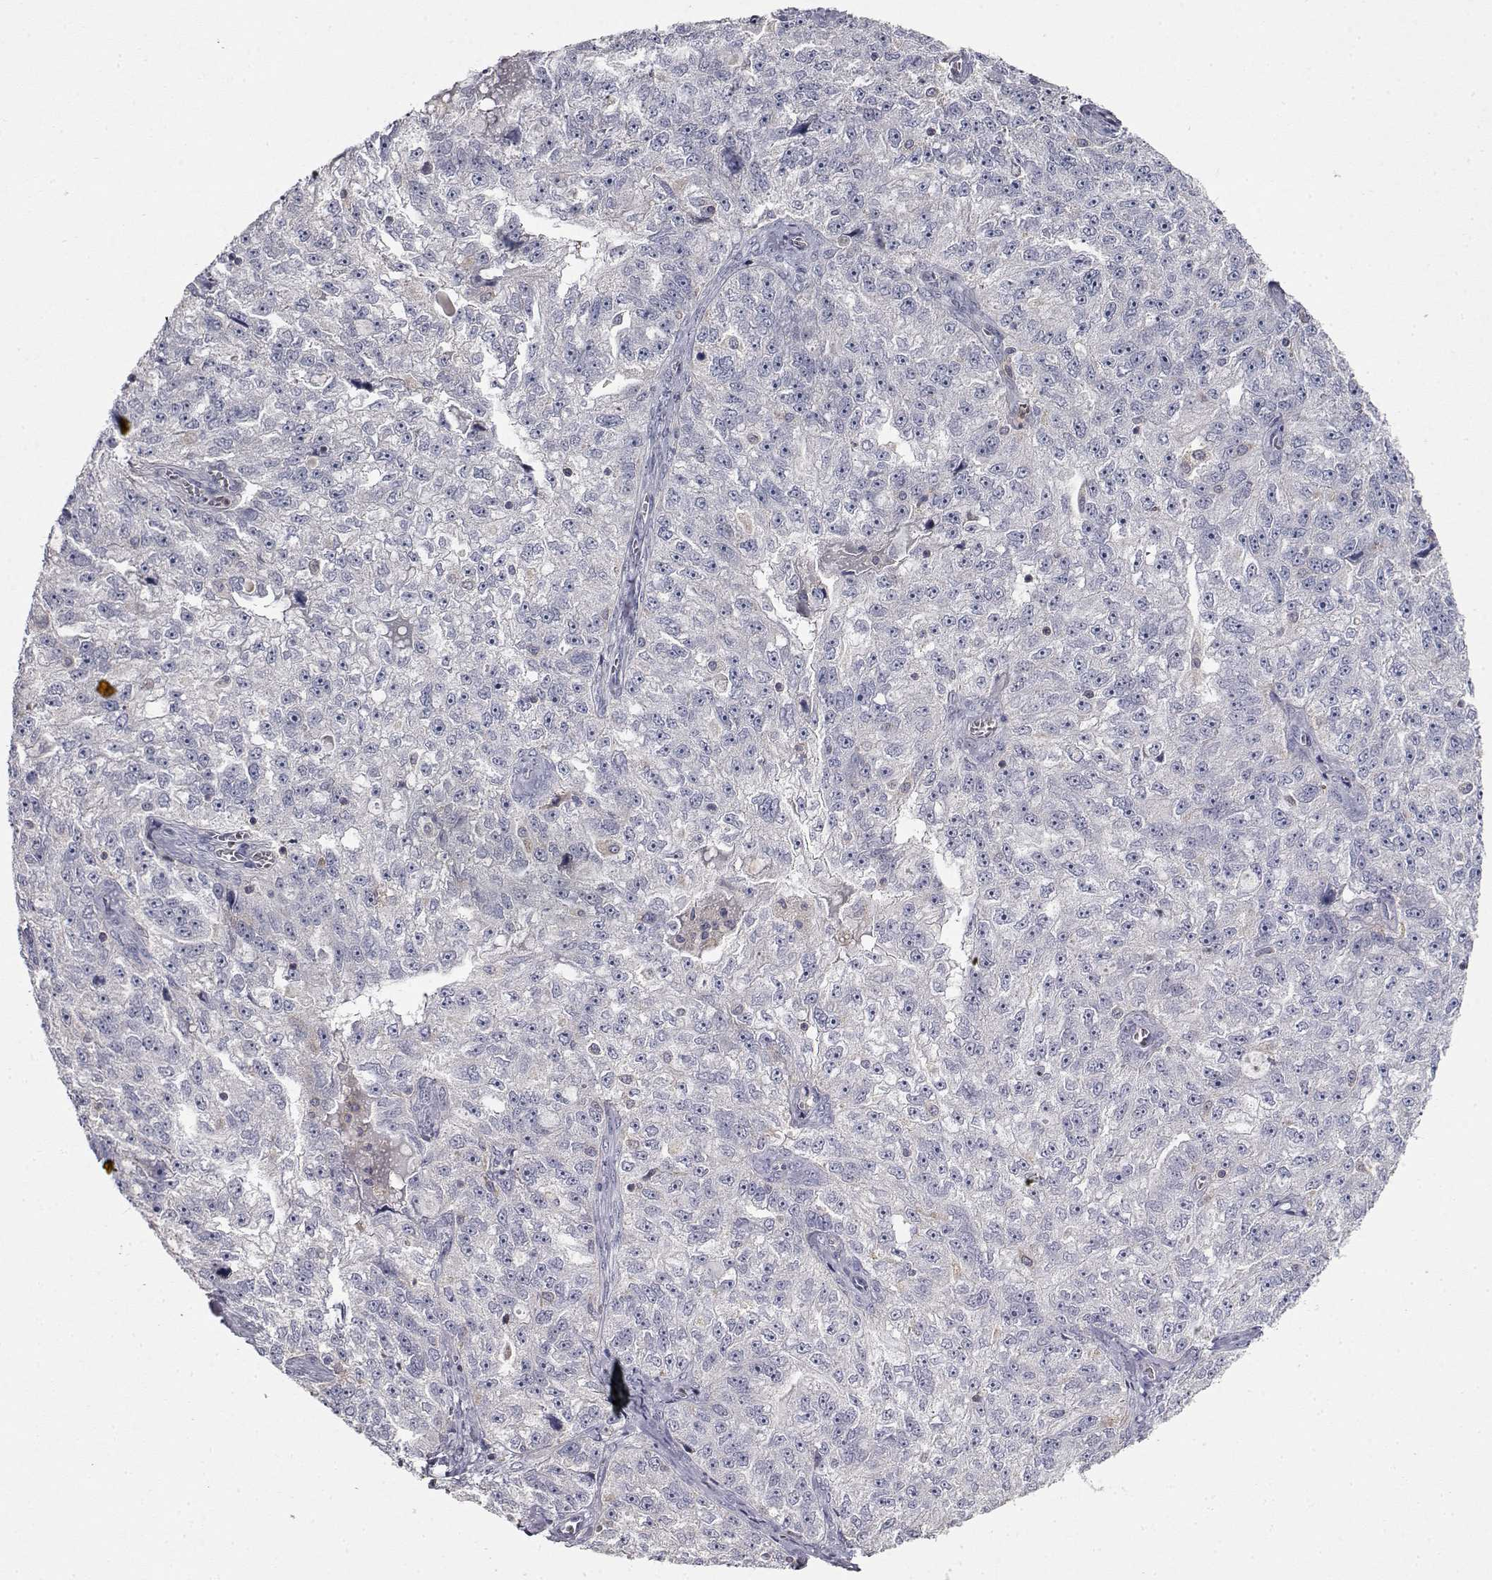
{"staining": {"intensity": "negative", "quantity": "none", "location": "none"}, "tissue": "ovarian cancer", "cell_type": "Tumor cells", "image_type": "cancer", "snomed": [{"axis": "morphology", "description": "Cystadenocarcinoma, serous, NOS"}, {"axis": "topography", "description": "Ovary"}], "caption": "IHC of ovarian serous cystadenocarcinoma shows no staining in tumor cells. The staining is performed using DAB (3,3'-diaminobenzidine) brown chromogen with nuclei counter-stained in using hematoxylin.", "gene": "VAV1", "patient": {"sex": "female", "age": 51}}